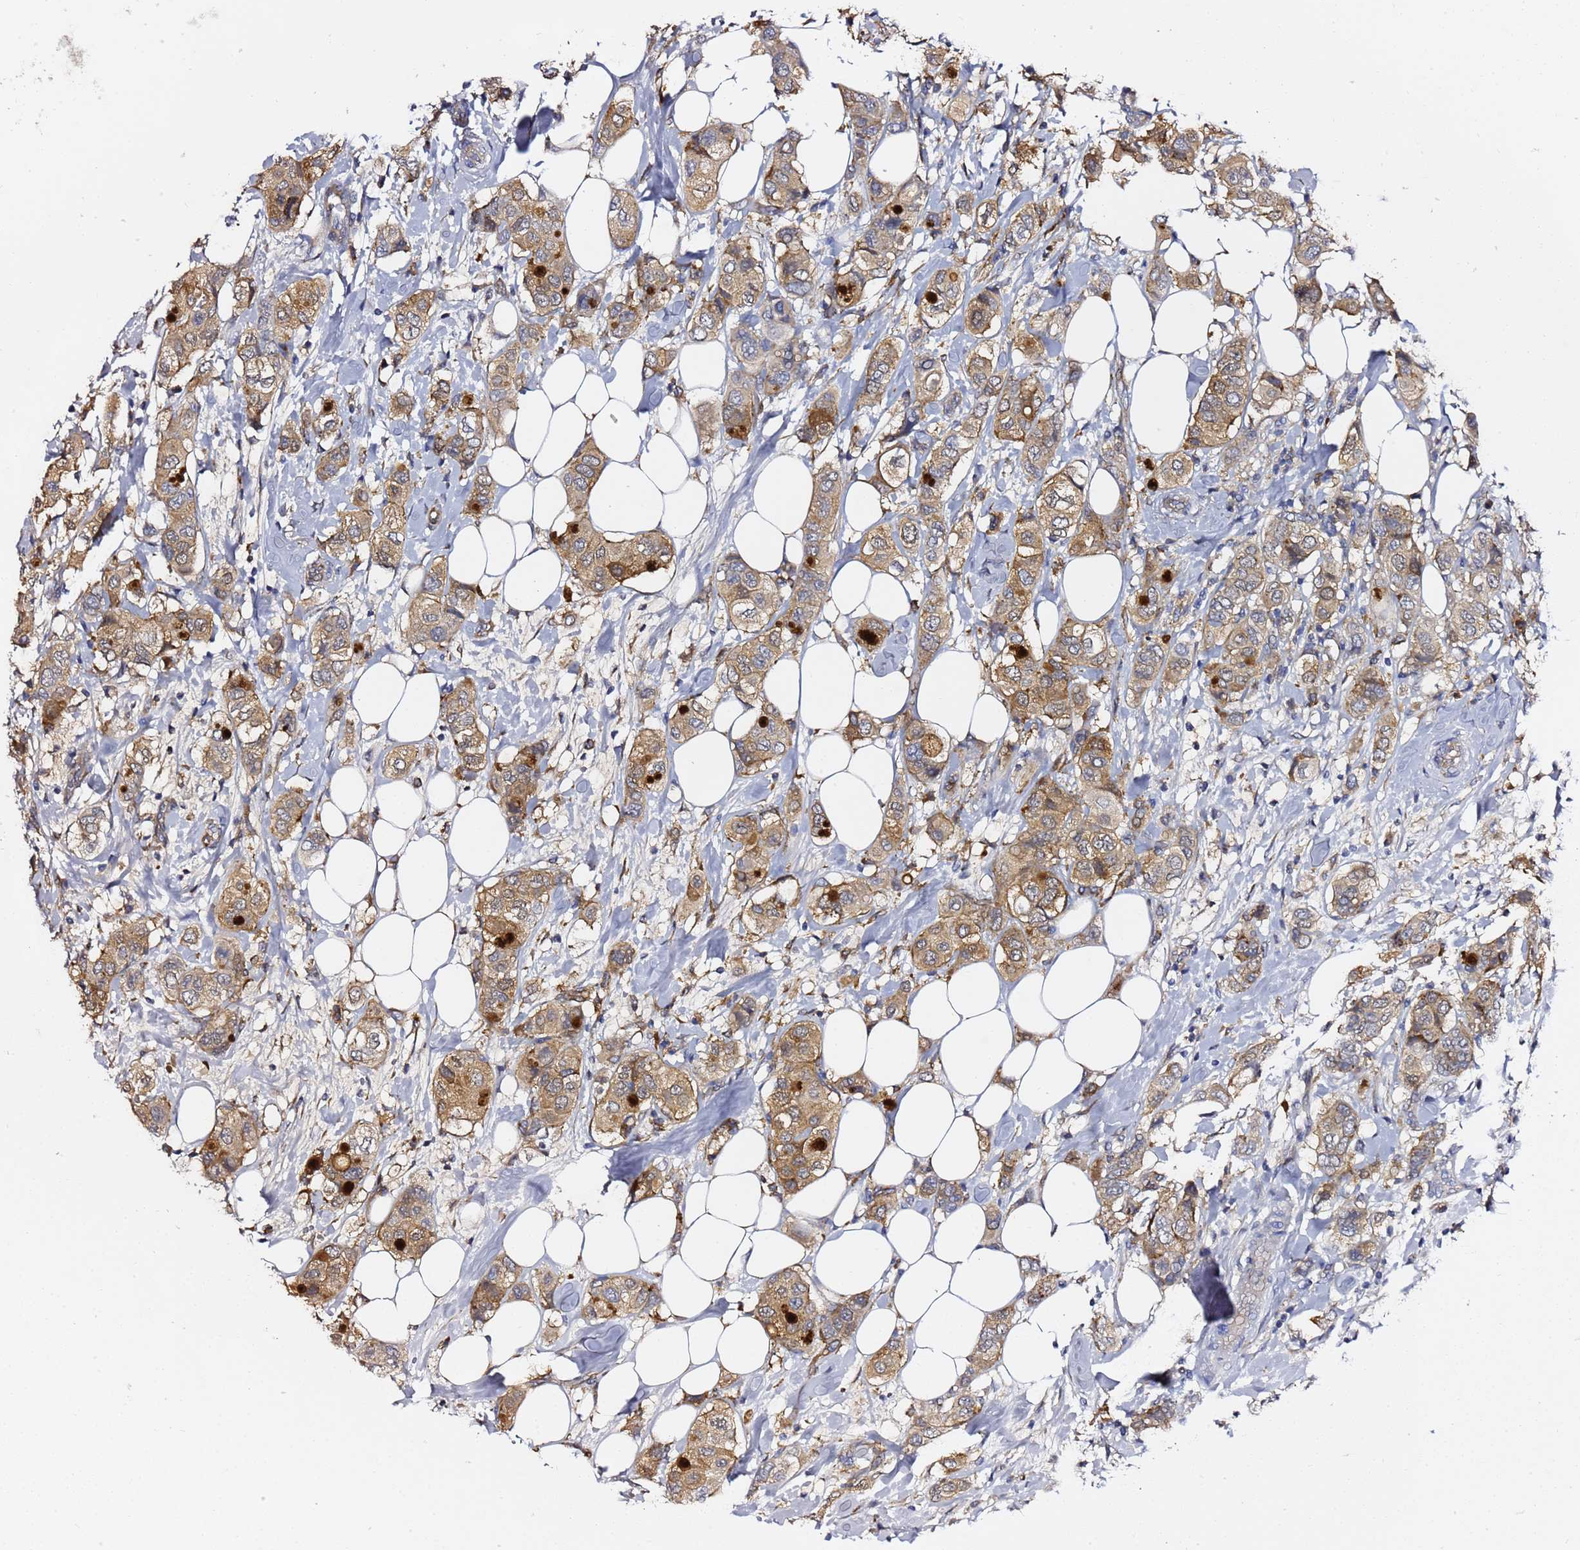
{"staining": {"intensity": "moderate", "quantity": "25%-75%", "location": "cytoplasmic/membranous"}, "tissue": "breast cancer", "cell_type": "Tumor cells", "image_type": "cancer", "snomed": [{"axis": "morphology", "description": "Lobular carcinoma"}, {"axis": "topography", "description": "Breast"}], "caption": "Lobular carcinoma (breast) stained for a protein (brown) displays moderate cytoplasmic/membranous positive positivity in about 25%-75% of tumor cells.", "gene": "NAT2", "patient": {"sex": "female", "age": 51}}